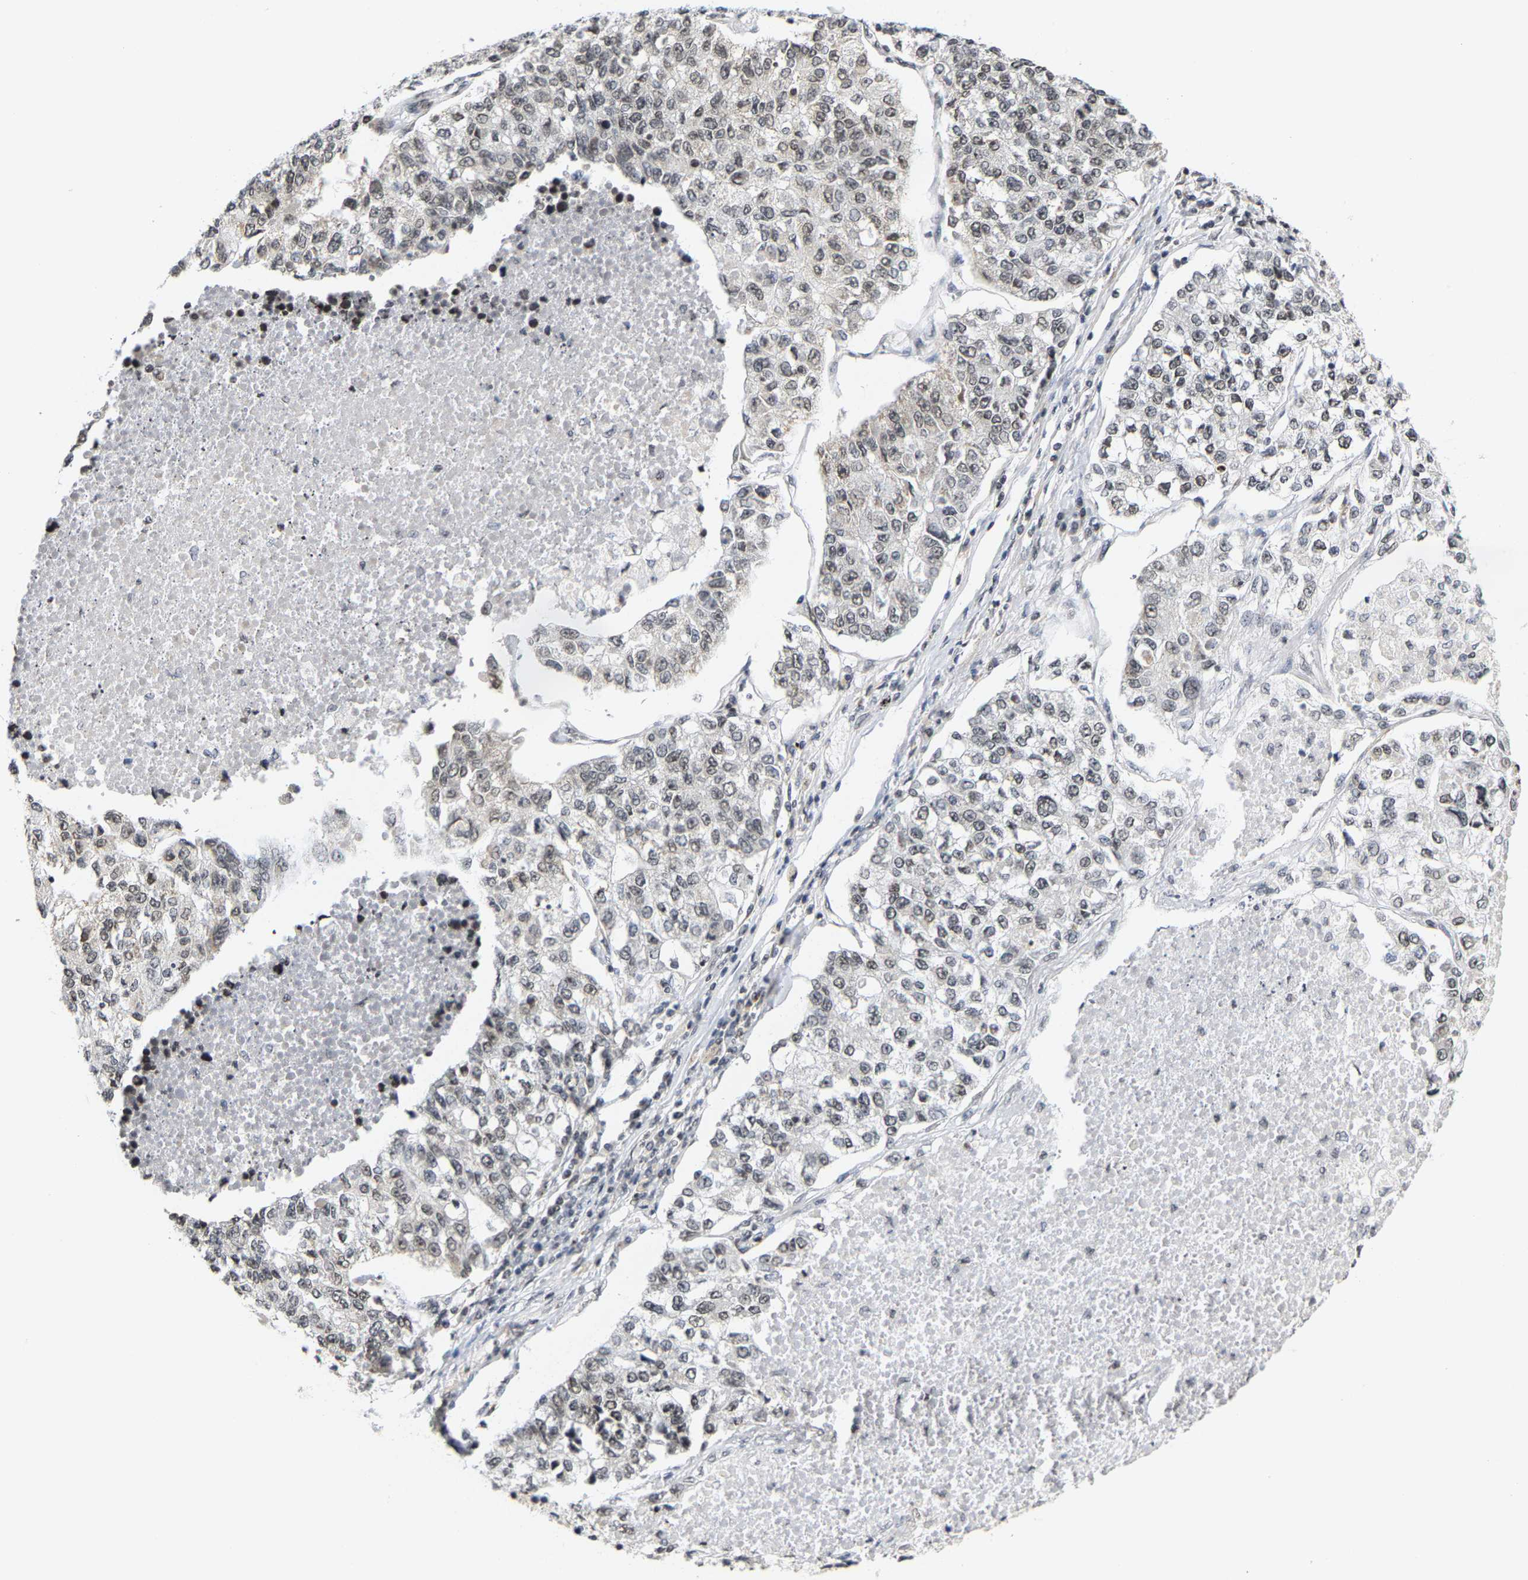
{"staining": {"intensity": "weak", "quantity": ">75%", "location": "nuclear"}, "tissue": "lung cancer", "cell_type": "Tumor cells", "image_type": "cancer", "snomed": [{"axis": "morphology", "description": "Adenocarcinoma, NOS"}, {"axis": "topography", "description": "Lung"}], "caption": "Immunohistochemical staining of adenocarcinoma (lung) demonstrates weak nuclear protein expression in about >75% of tumor cells.", "gene": "ANKRD6", "patient": {"sex": "male", "age": 49}}